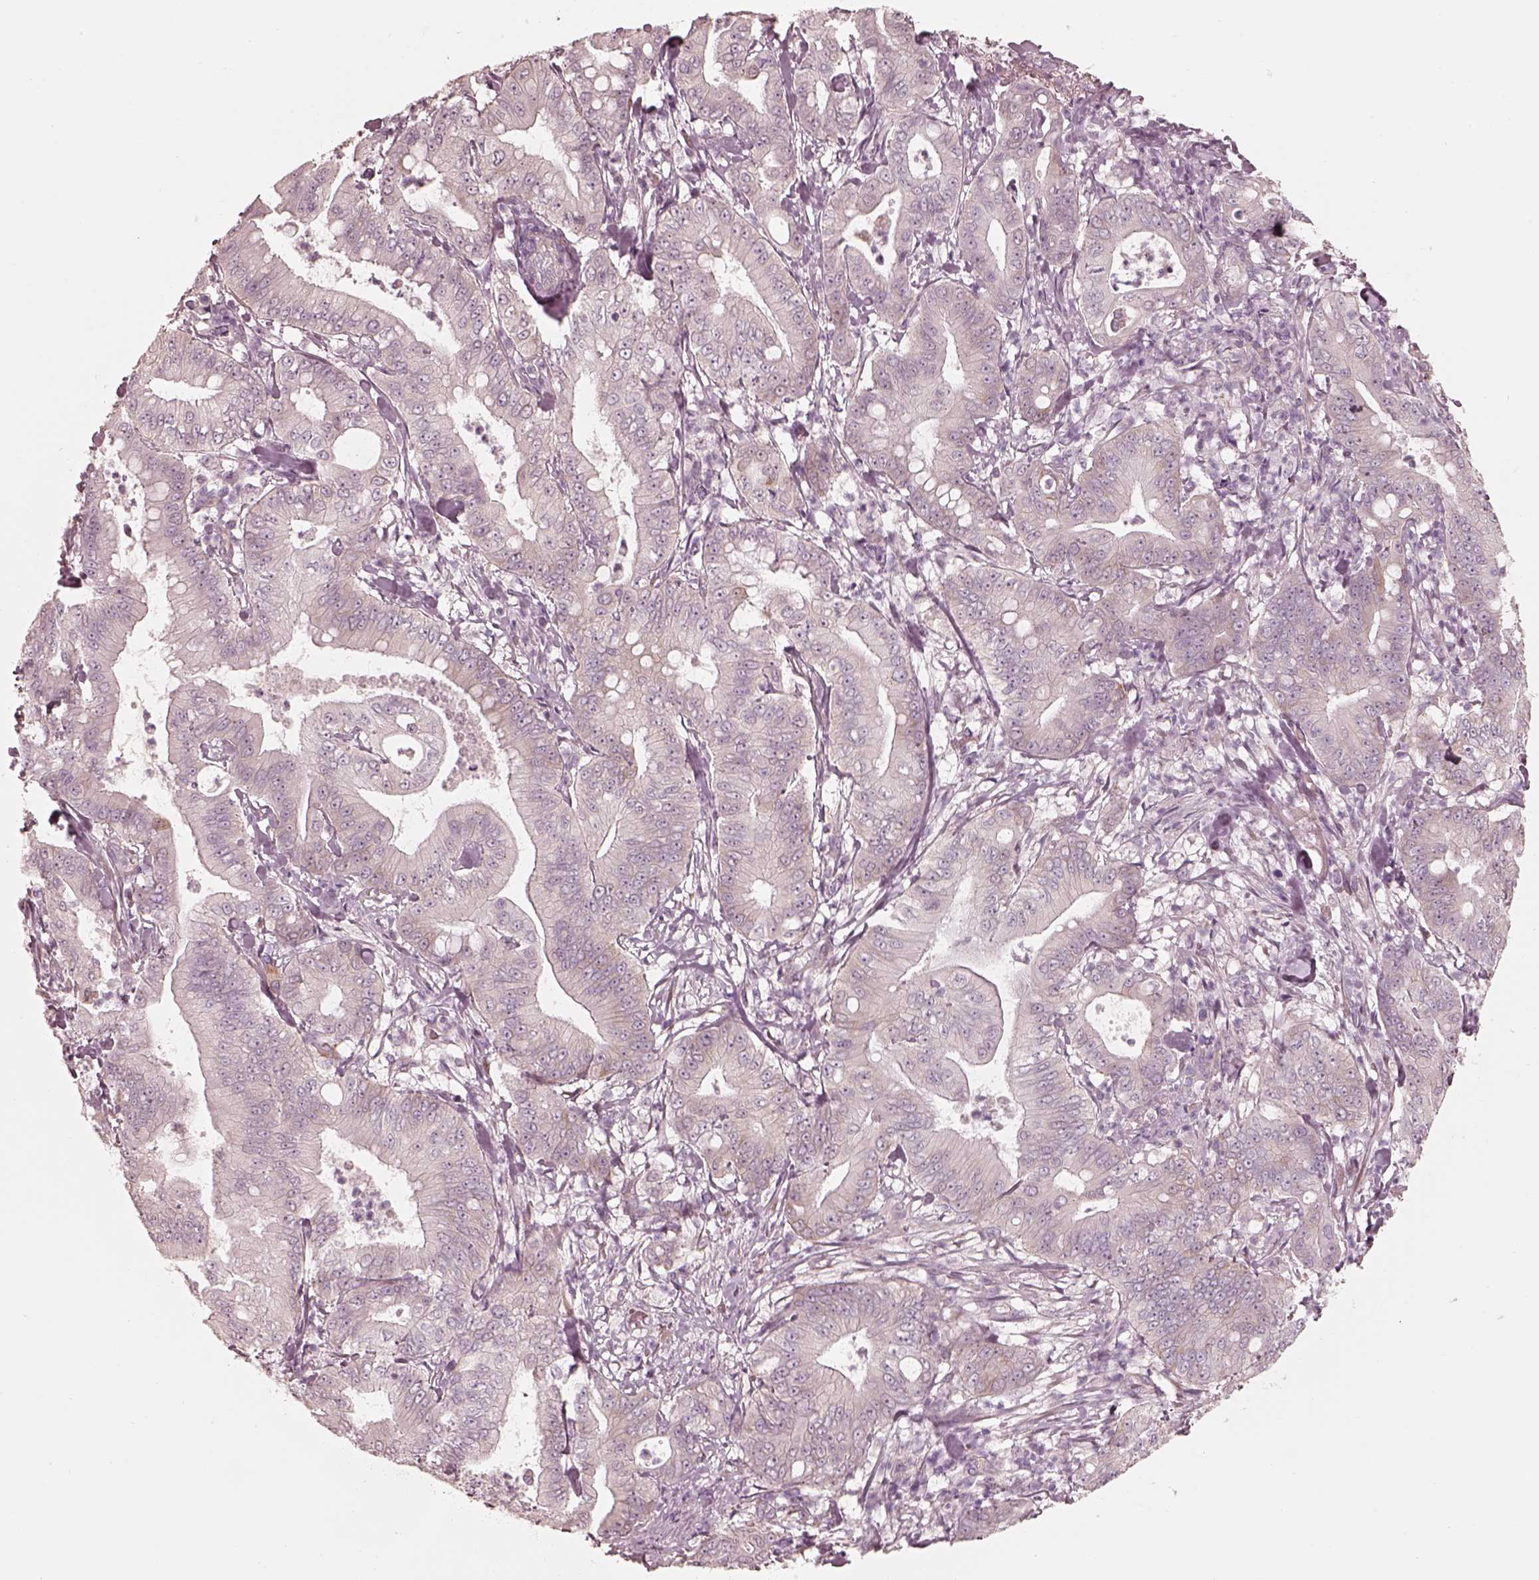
{"staining": {"intensity": "negative", "quantity": "none", "location": "none"}, "tissue": "pancreatic cancer", "cell_type": "Tumor cells", "image_type": "cancer", "snomed": [{"axis": "morphology", "description": "Adenocarcinoma, NOS"}, {"axis": "topography", "description": "Pancreas"}], "caption": "This micrograph is of pancreatic adenocarcinoma stained with immunohistochemistry (IHC) to label a protein in brown with the nuclei are counter-stained blue. There is no positivity in tumor cells.", "gene": "RAB3C", "patient": {"sex": "male", "age": 71}}